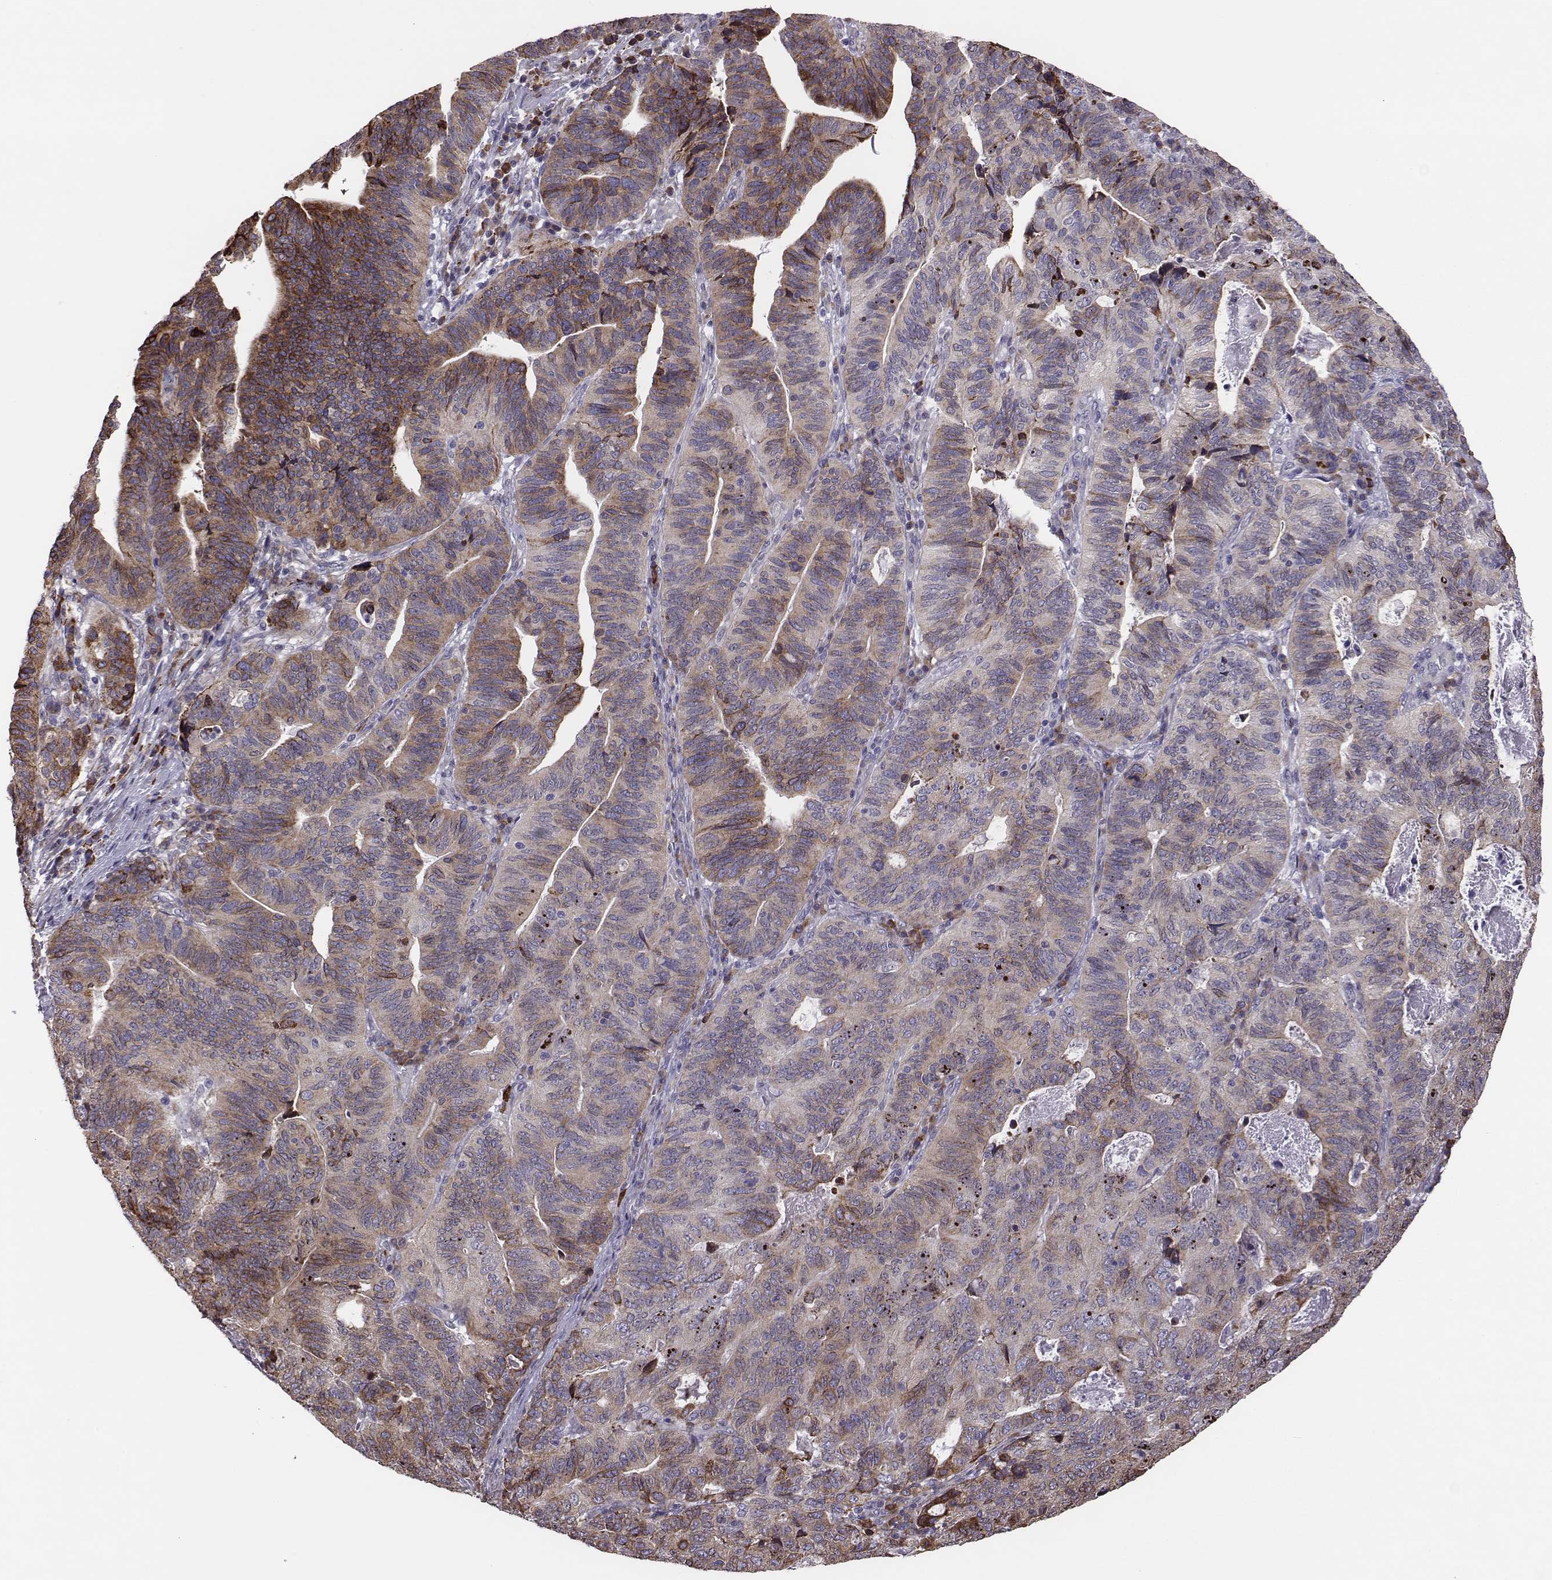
{"staining": {"intensity": "moderate", "quantity": ">75%", "location": "cytoplasmic/membranous"}, "tissue": "stomach cancer", "cell_type": "Tumor cells", "image_type": "cancer", "snomed": [{"axis": "morphology", "description": "Adenocarcinoma, NOS"}, {"axis": "topography", "description": "Stomach, upper"}], "caption": "Protein analysis of stomach cancer (adenocarcinoma) tissue reveals moderate cytoplasmic/membranous expression in approximately >75% of tumor cells.", "gene": "SELENOI", "patient": {"sex": "female", "age": 67}}